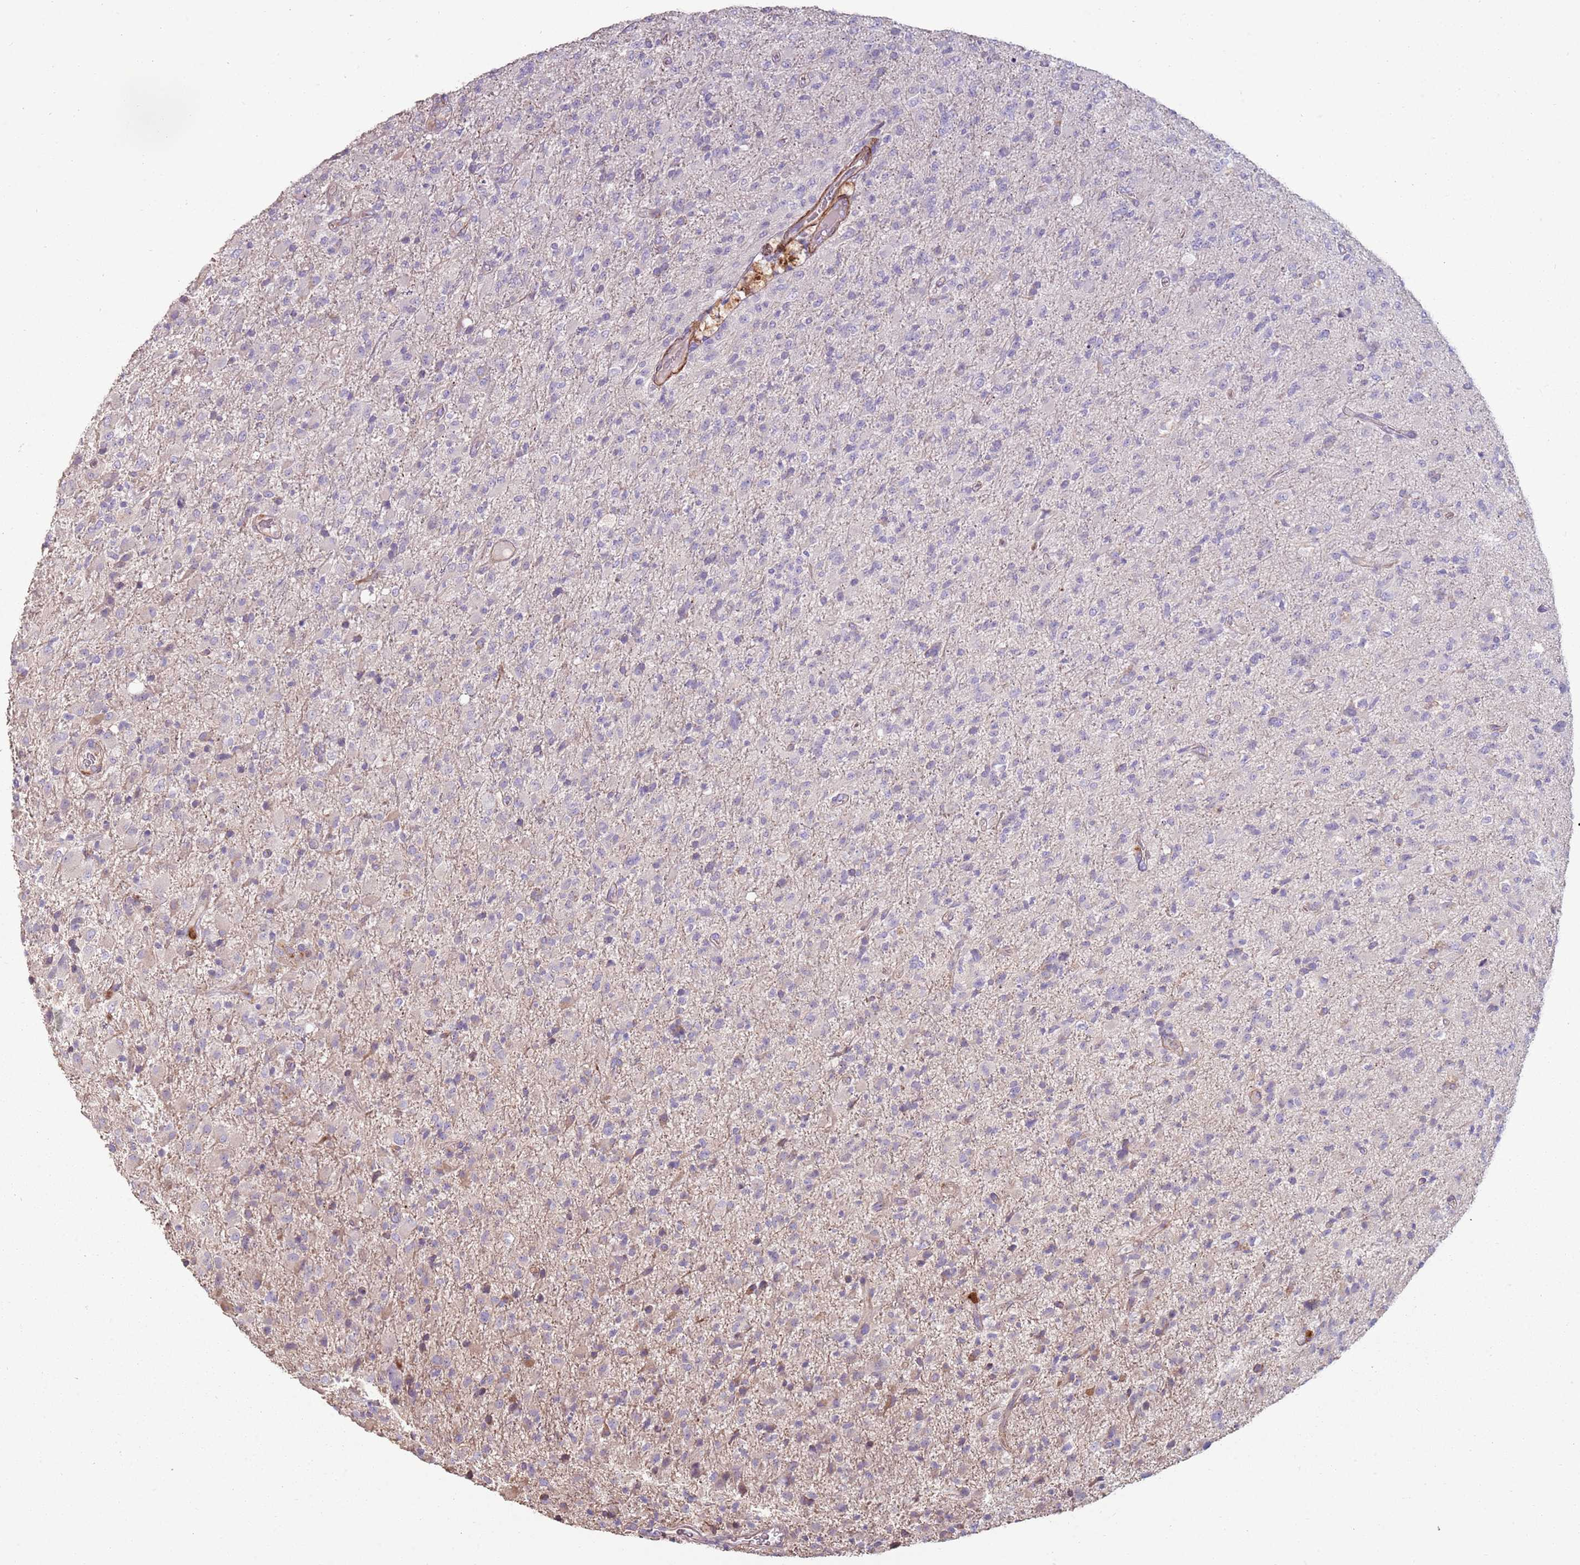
{"staining": {"intensity": "negative", "quantity": "none", "location": "none"}, "tissue": "glioma", "cell_type": "Tumor cells", "image_type": "cancer", "snomed": [{"axis": "morphology", "description": "Glioma, malignant, Low grade"}, {"axis": "topography", "description": "Brain"}], "caption": "Immunohistochemistry (IHC) image of neoplastic tissue: malignant low-grade glioma stained with DAB (3,3'-diaminobenzidine) shows no significant protein expression in tumor cells.", "gene": "PHLPP2", "patient": {"sex": "male", "age": 65}}